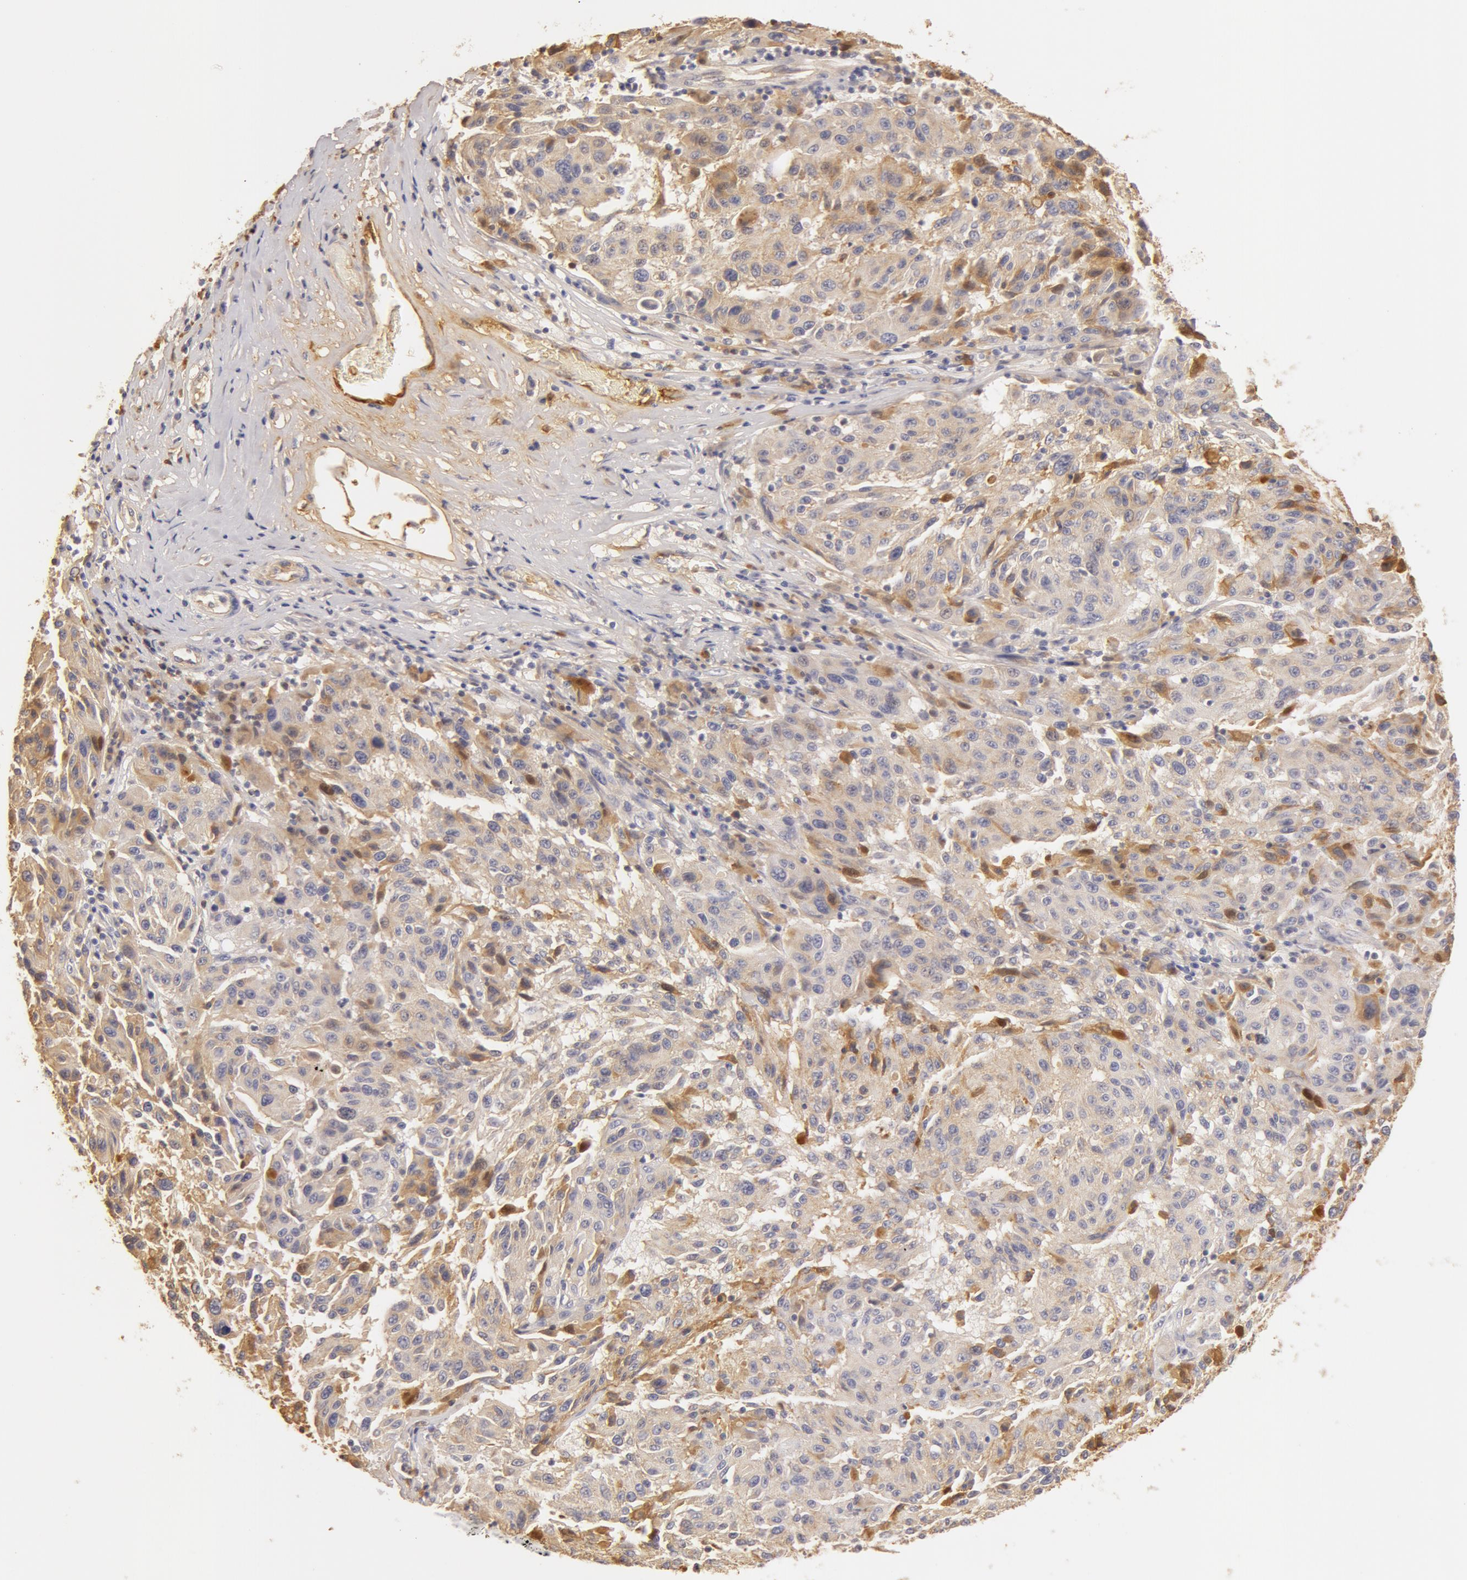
{"staining": {"intensity": "weak", "quantity": ">75%", "location": "cytoplasmic/membranous"}, "tissue": "melanoma", "cell_type": "Tumor cells", "image_type": "cancer", "snomed": [{"axis": "morphology", "description": "Malignant melanoma, NOS"}, {"axis": "topography", "description": "Skin"}], "caption": "Melanoma stained for a protein (brown) demonstrates weak cytoplasmic/membranous positive expression in approximately >75% of tumor cells.", "gene": "TF", "patient": {"sex": "female", "age": 77}}